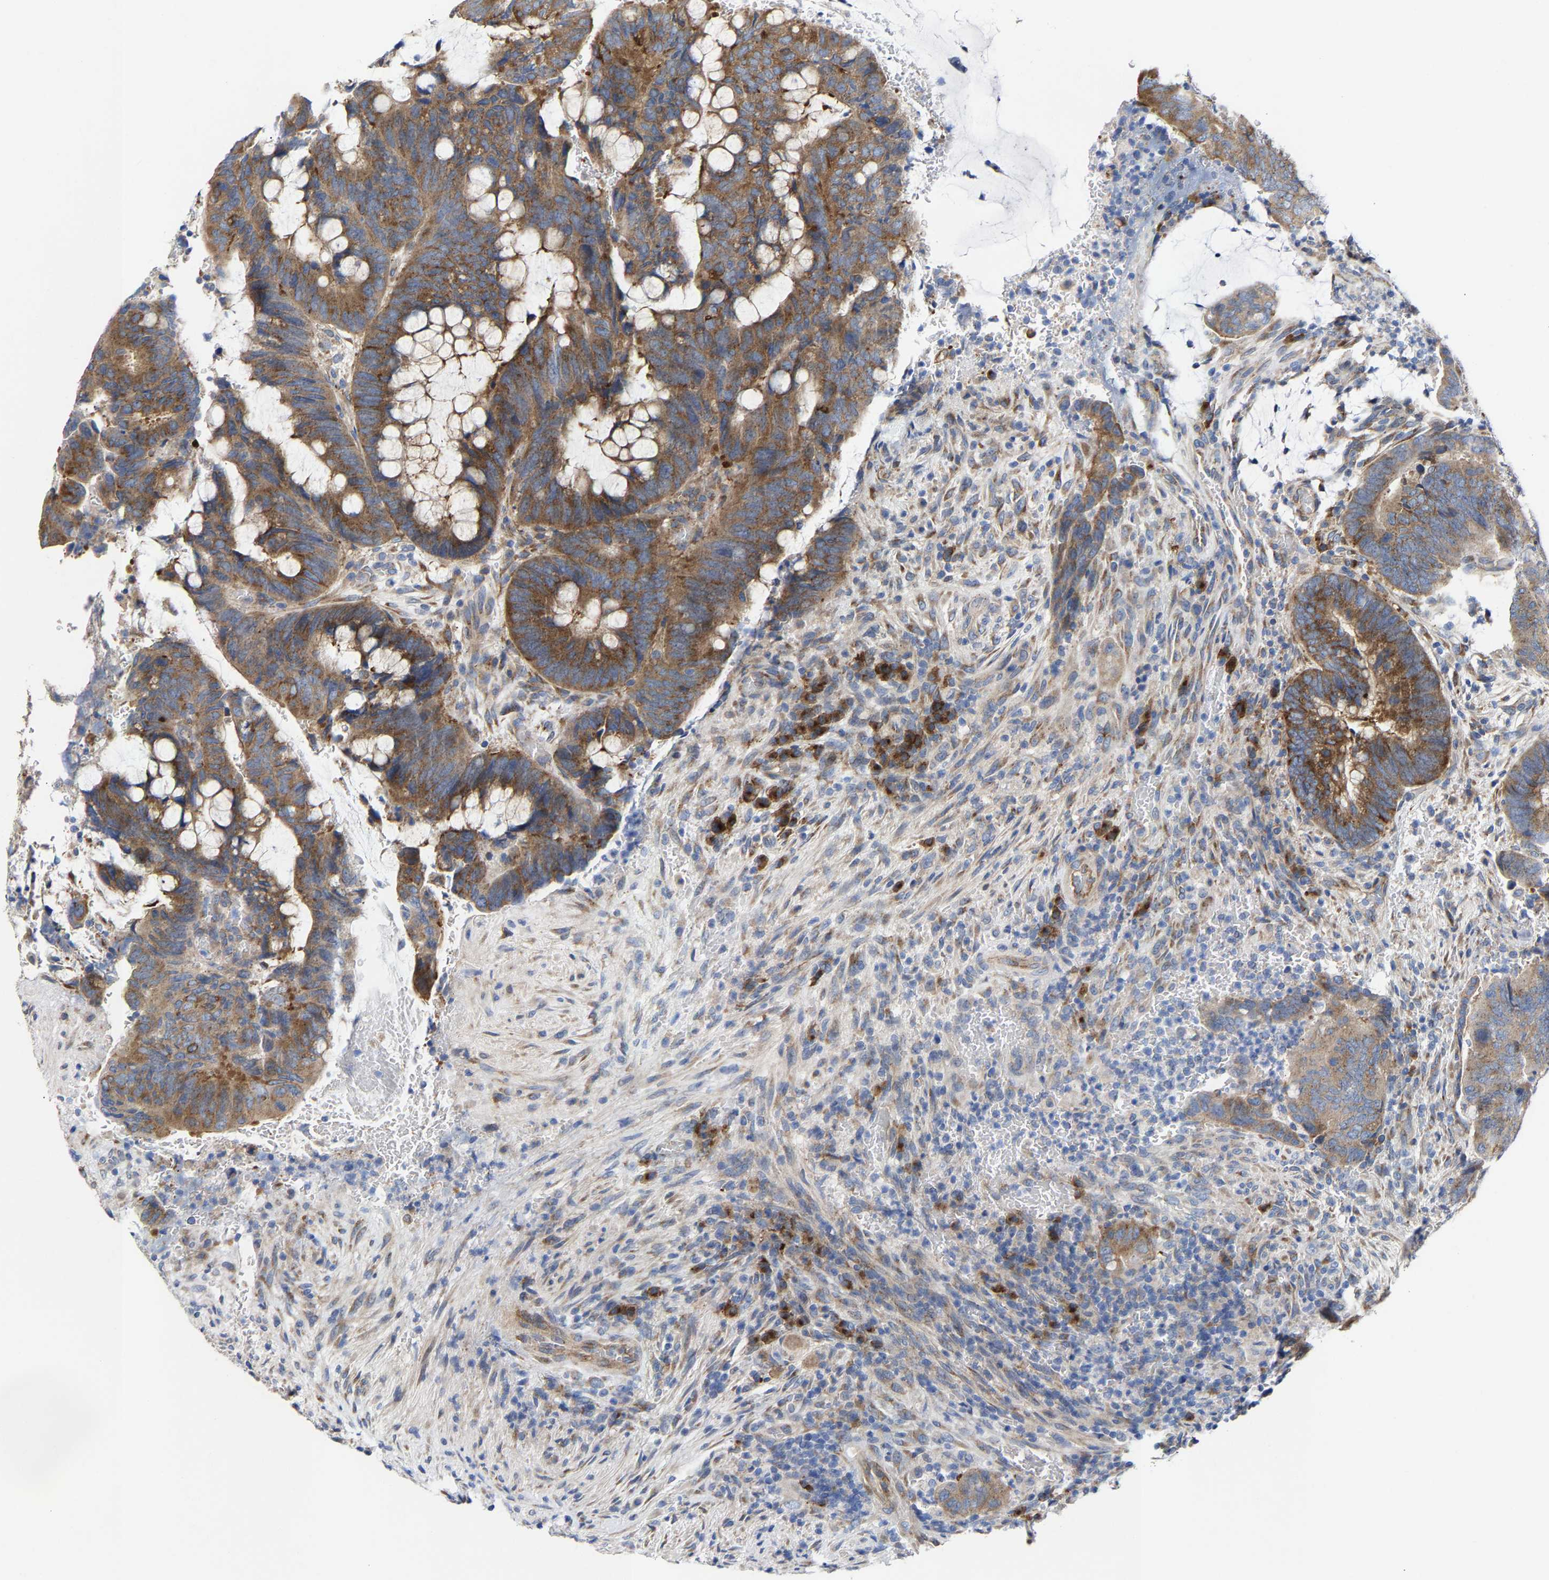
{"staining": {"intensity": "moderate", "quantity": ">75%", "location": "cytoplasmic/membranous"}, "tissue": "colorectal cancer", "cell_type": "Tumor cells", "image_type": "cancer", "snomed": [{"axis": "morphology", "description": "Normal tissue, NOS"}, {"axis": "morphology", "description": "Adenocarcinoma, NOS"}, {"axis": "topography", "description": "Rectum"}, {"axis": "topography", "description": "Peripheral nerve tissue"}], "caption": "Brown immunohistochemical staining in adenocarcinoma (colorectal) exhibits moderate cytoplasmic/membranous expression in about >75% of tumor cells.", "gene": "PPP1R15A", "patient": {"sex": "male", "age": 92}}